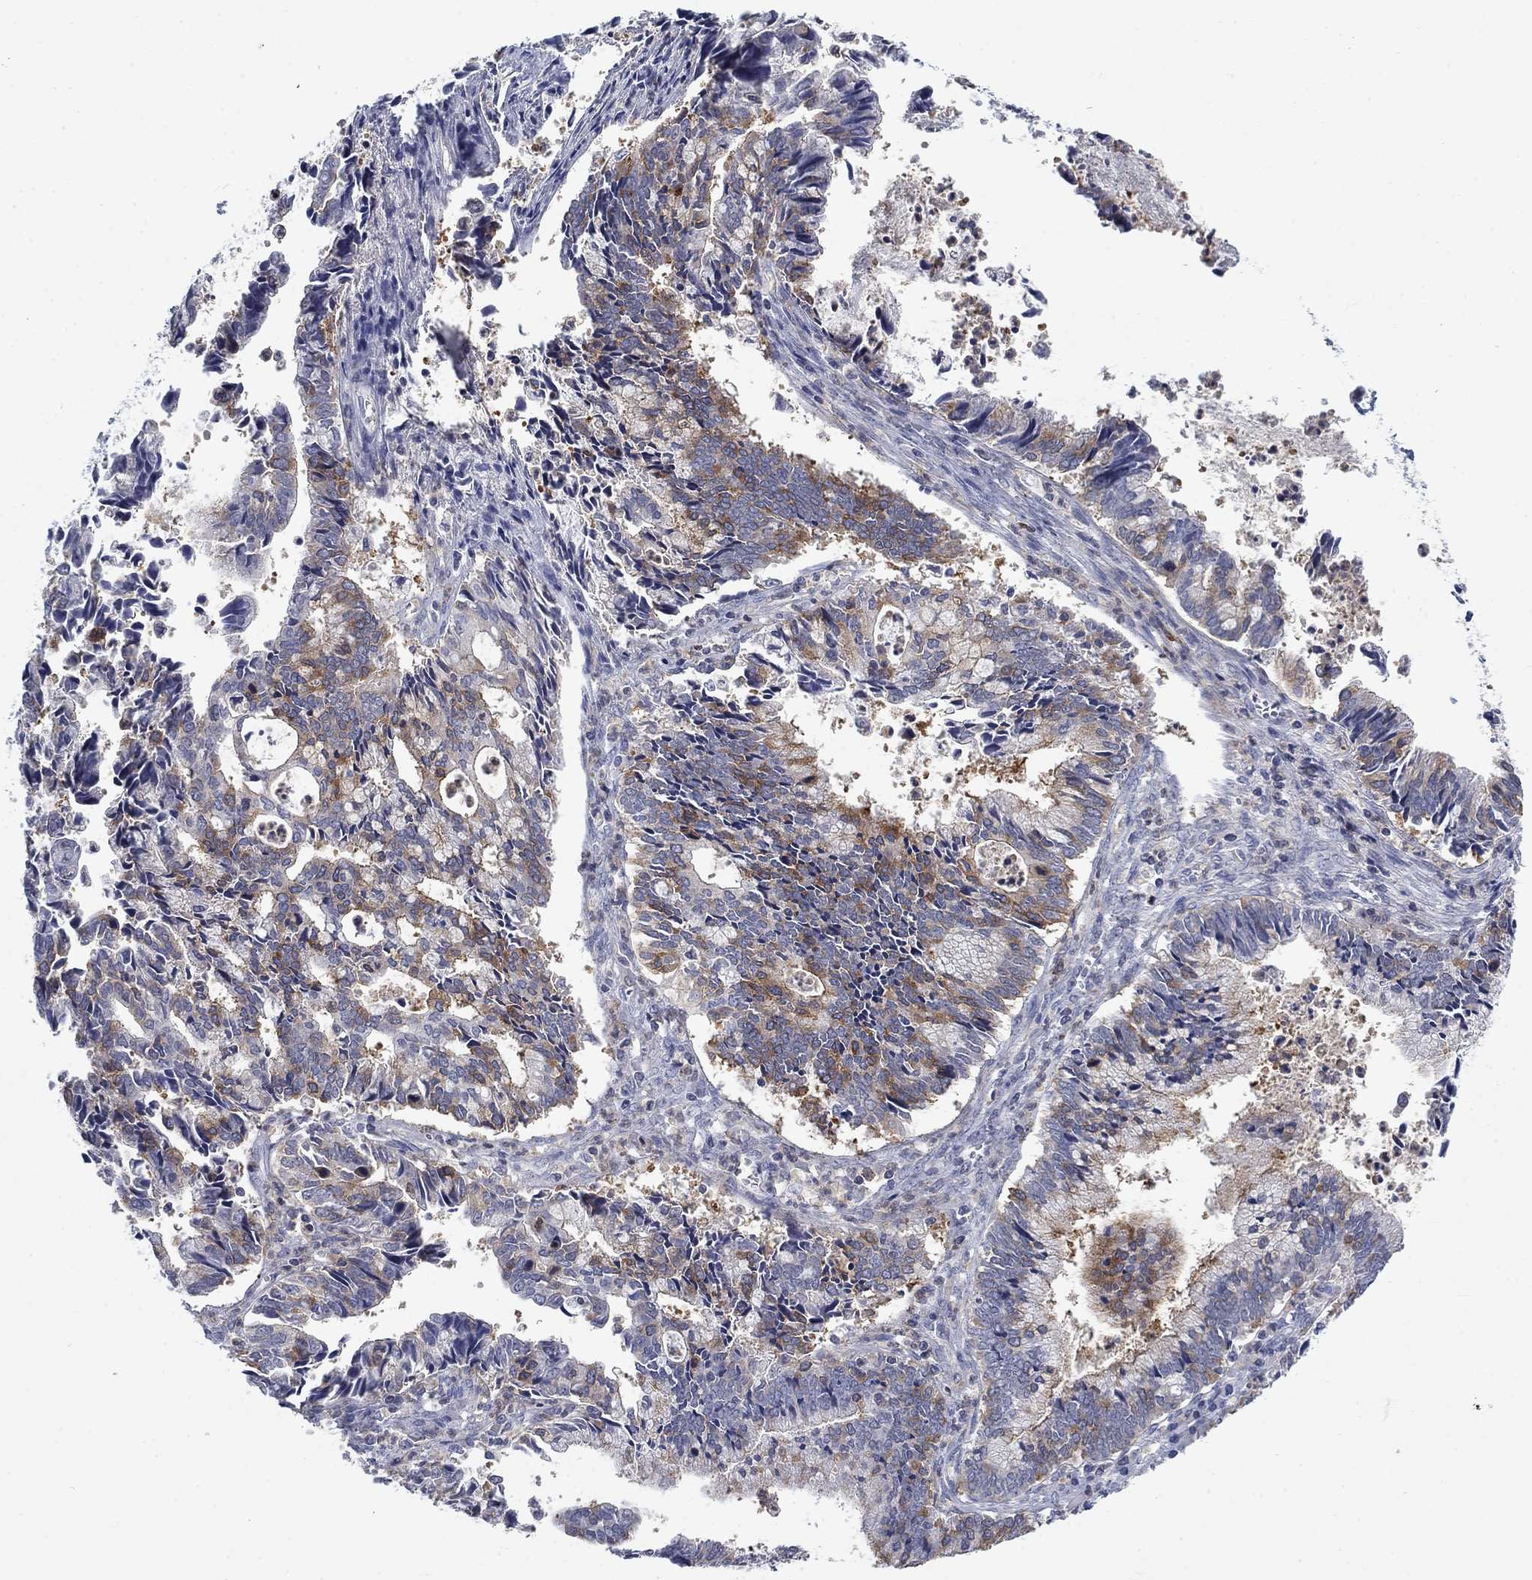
{"staining": {"intensity": "moderate", "quantity": "25%-75%", "location": "cytoplasmic/membranous"}, "tissue": "cervical cancer", "cell_type": "Tumor cells", "image_type": "cancer", "snomed": [{"axis": "morphology", "description": "Adenocarcinoma, NOS"}, {"axis": "topography", "description": "Cervix"}], "caption": "Tumor cells reveal medium levels of moderate cytoplasmic/membranous staining in about 25%-75% of cells in cervical adenocarcinoma.", "gene": "KIF15", "patient": {"sex": "female", "age": 42}}